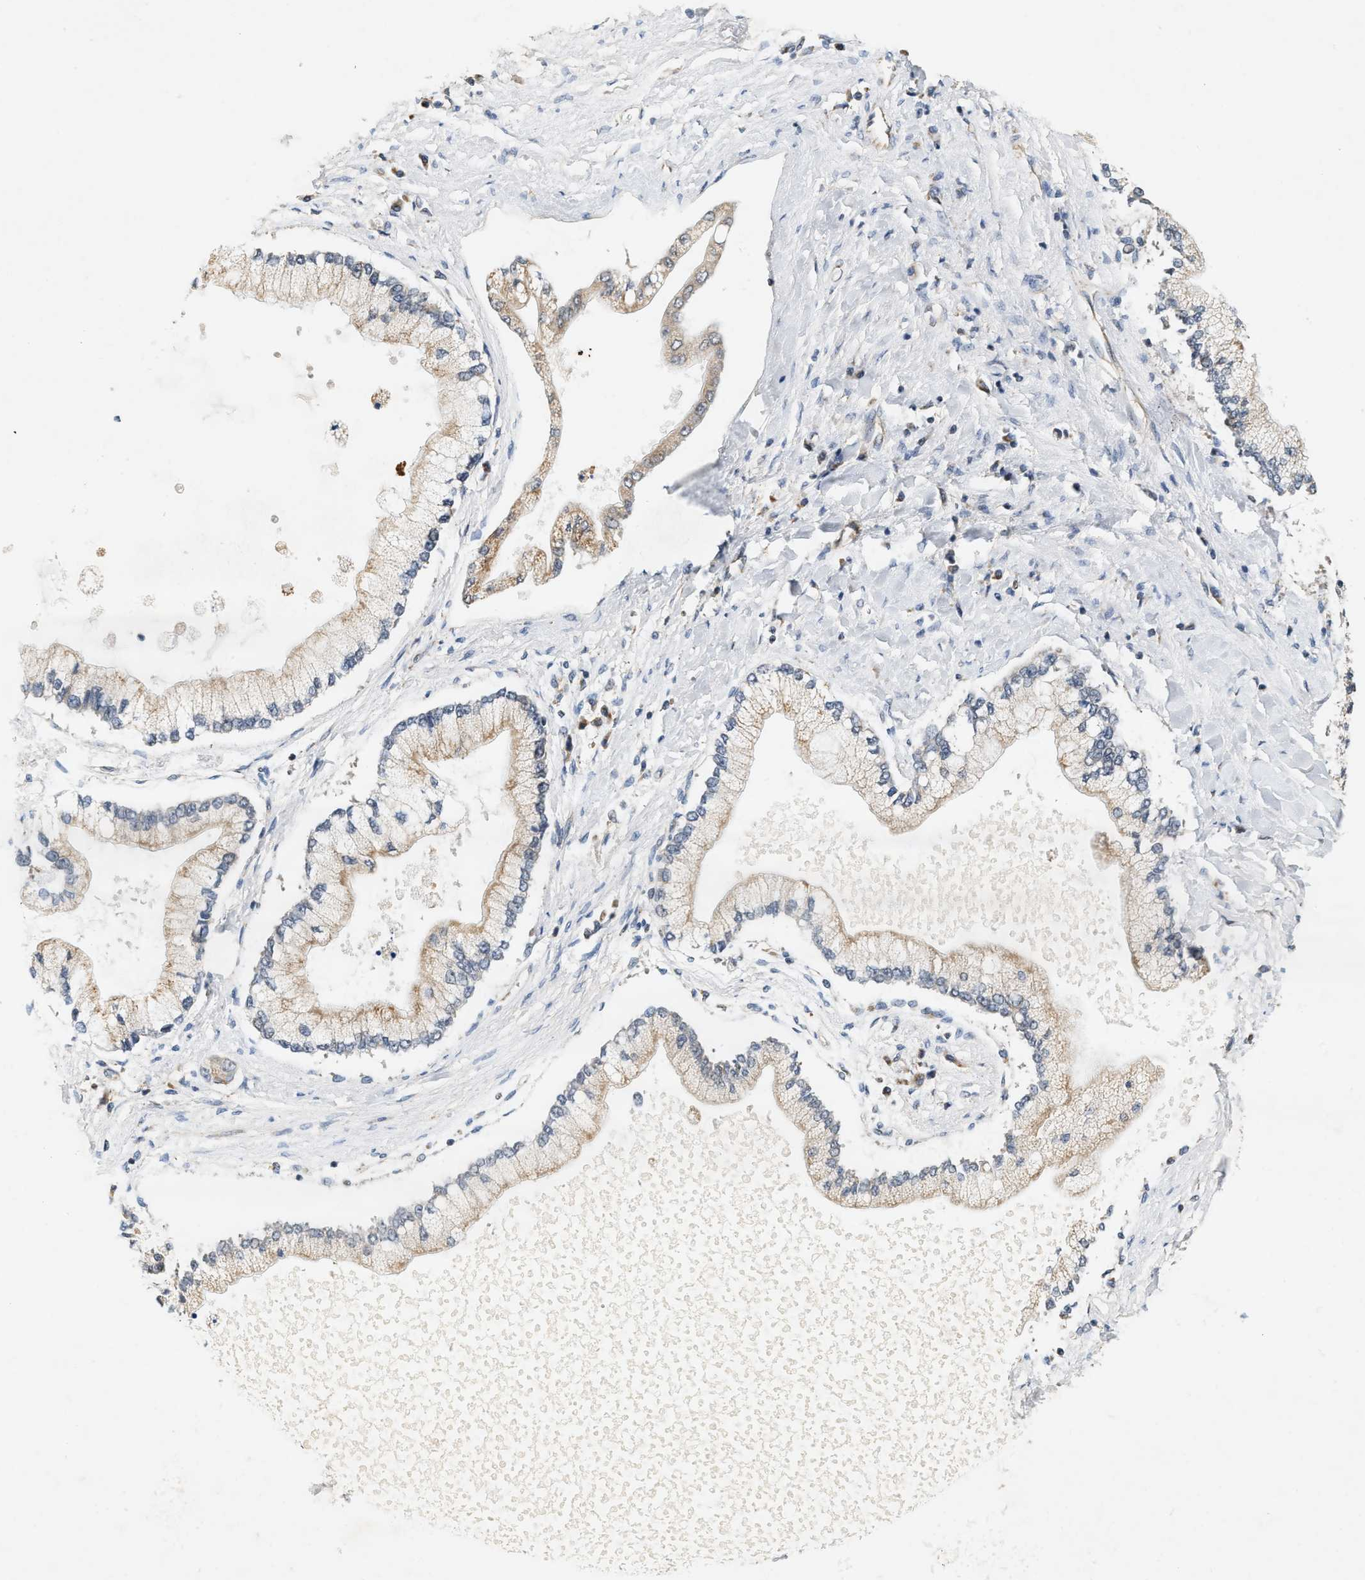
{"staining": {"intensity": "weak", "quantity": "25%-75%", "location": "cytoplasmic/membranous"}, "tissue": "liver cancer", "cell_type": "Tumor cells", "image_type": "cancer", "snomed": [{"axis": "morphology", "description": "Cholangiocarcinoma"}, {"axis": "topography", "description": "Liver"}], "caption": "Tumor cells exhibit low levels of weak cytoplasmic/membranous expression in approximately 25%-75% of cells in liver cholangiocarcinoma.", "gene": "GIGYF1", "patient": {"sex": "male", "age": 50}}